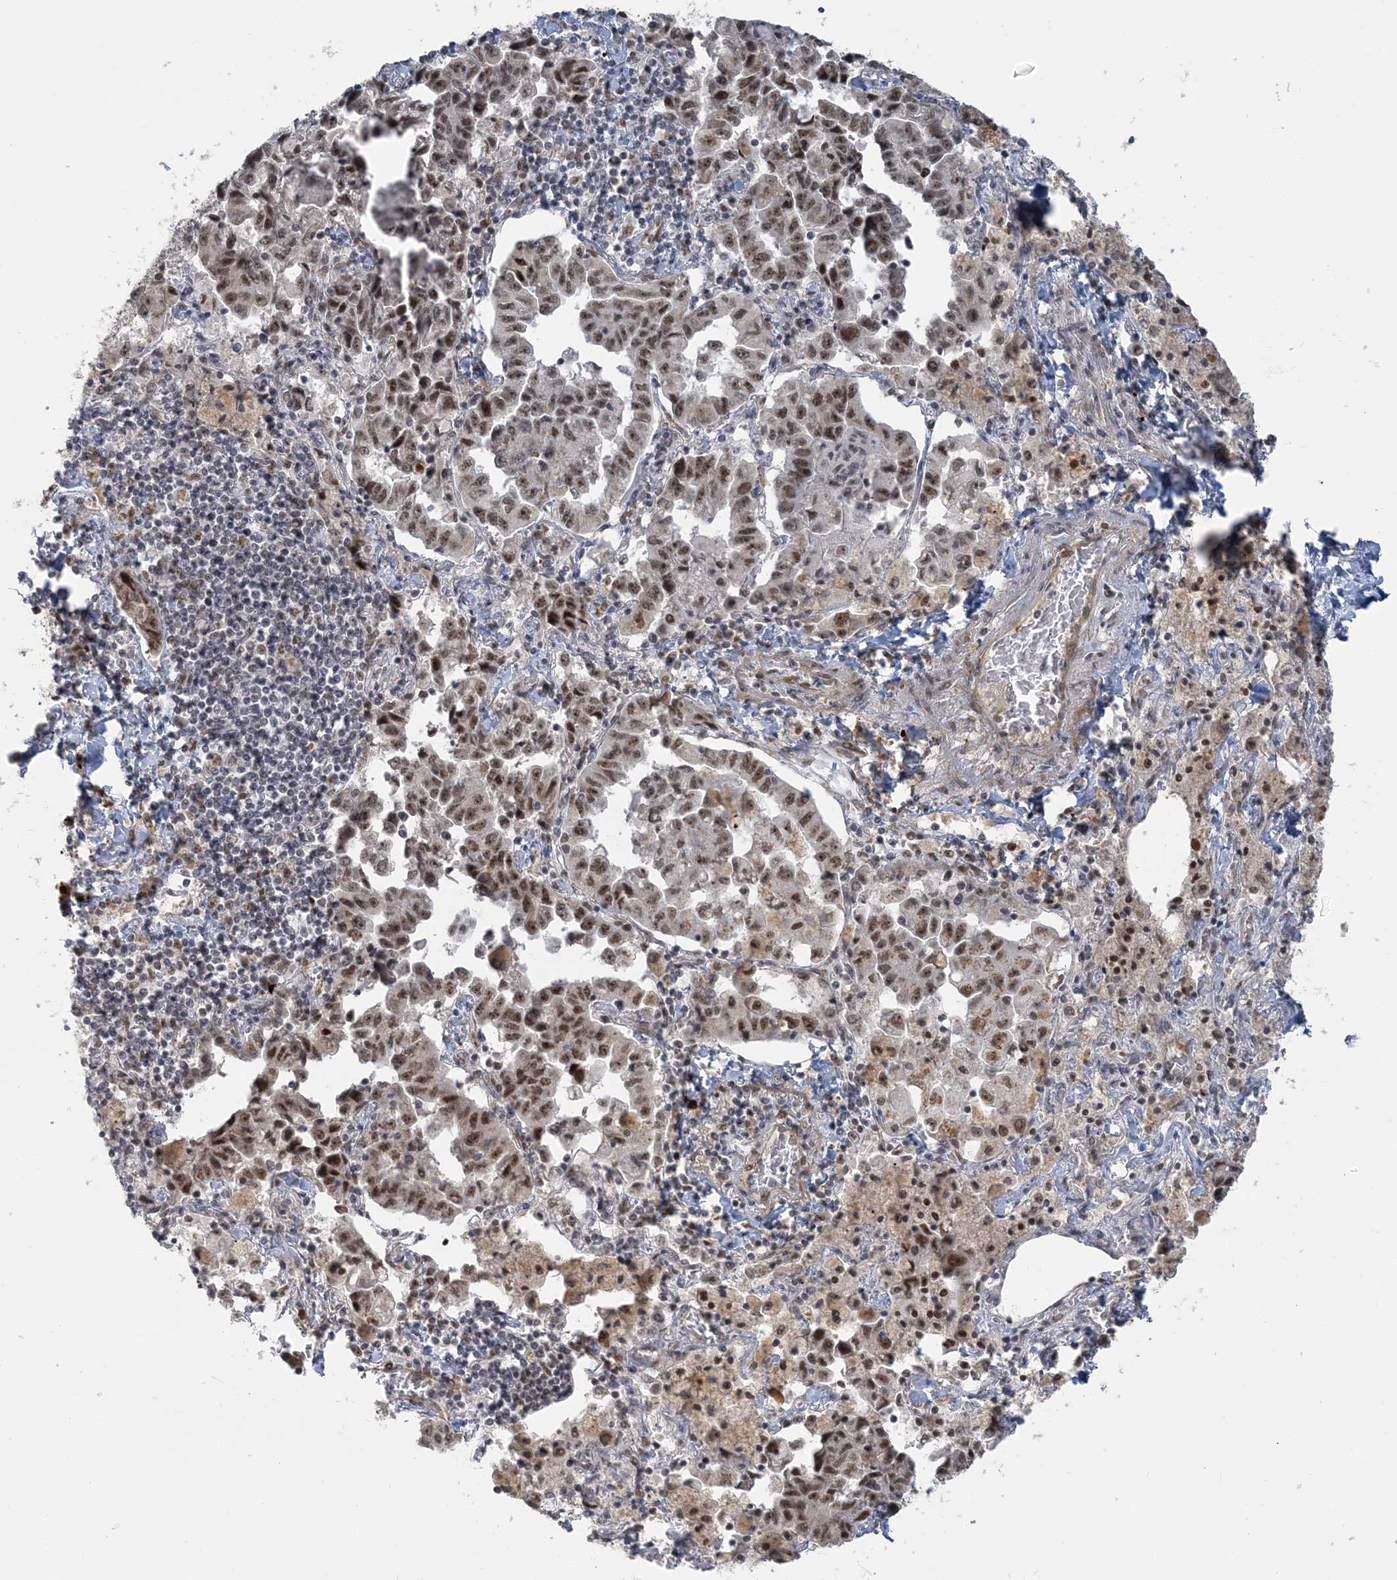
{"staining": {"intensity": "moderate", "quantity": ">75%", "location": "nuclear"}, "tissue": "lung cancer", "cell_type": "Tumor cells", "image_type": "cancer", "snomed": [{"axis": "morphology", "description": "Adenocarcinoma, NOS"}, {"axis": "topography", "description": "Lung"}], "caption": "Immunohistochemical staining of adenocarcinoma (lung) displays medium levels of moderate nuclear protein staining in approximately >75% of tumor cells. (IHC, brightfield microscopy, high magnification).", "gene": "PLRG1", "patient": {"sex": "female", "age": 51}}